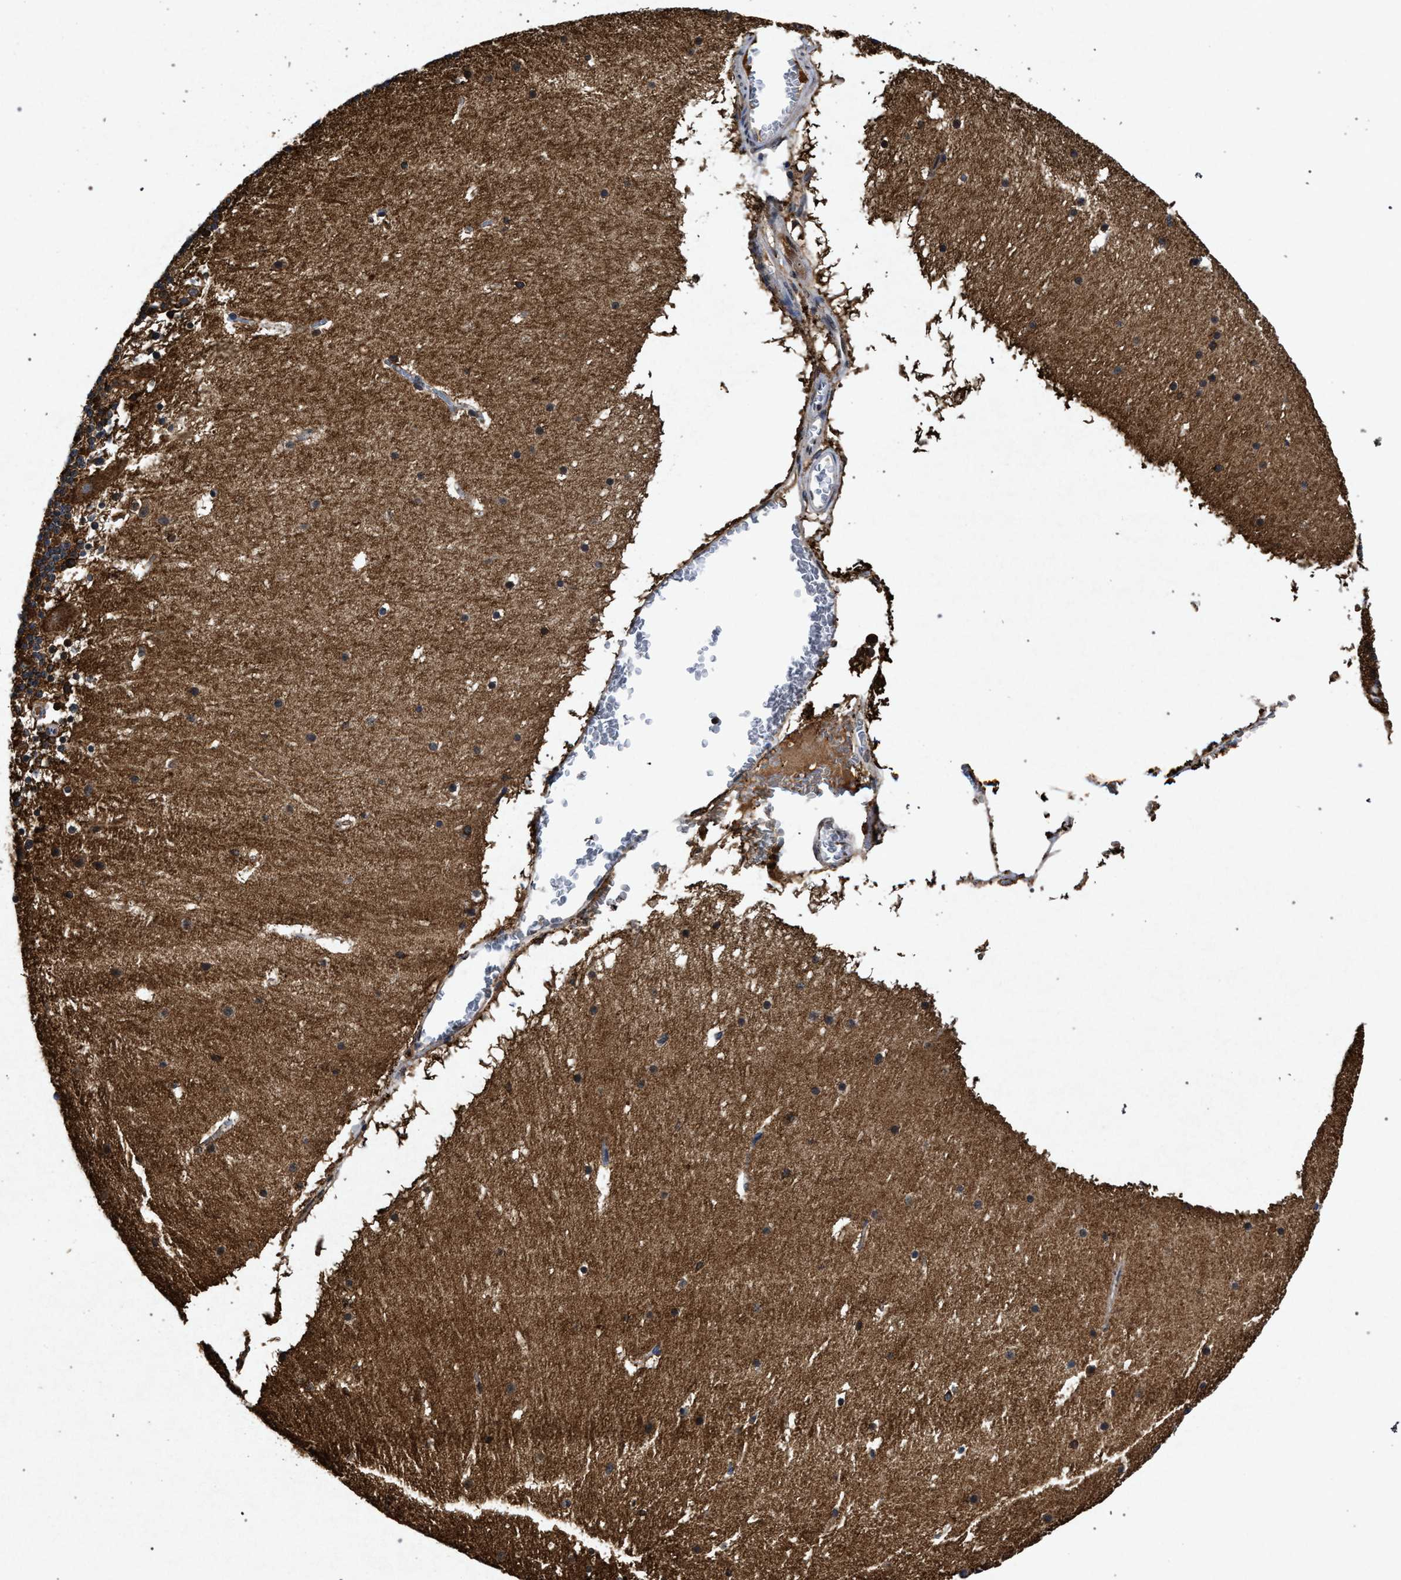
{"staining": {"intensity": "moderate", "quantity": ">75%", "location": "cytoplasmic/membranous"}, "tissue": "cerebellum", "cell_type": "Cells in granular layer", "image_type": "normal", "snomed": [{"axis": "morphology", "description": "Normal tissue, NOS"}, {"axis": "topography", "description": "Cerebellum"}], "caption": "Cells in granular layer display medium levels of moderate cytoplasmic/membranous staining in about >75% of cells in normal cerebellum.", "gene": "MARCKS", "patient": {"sex": "male", "age": 45}}